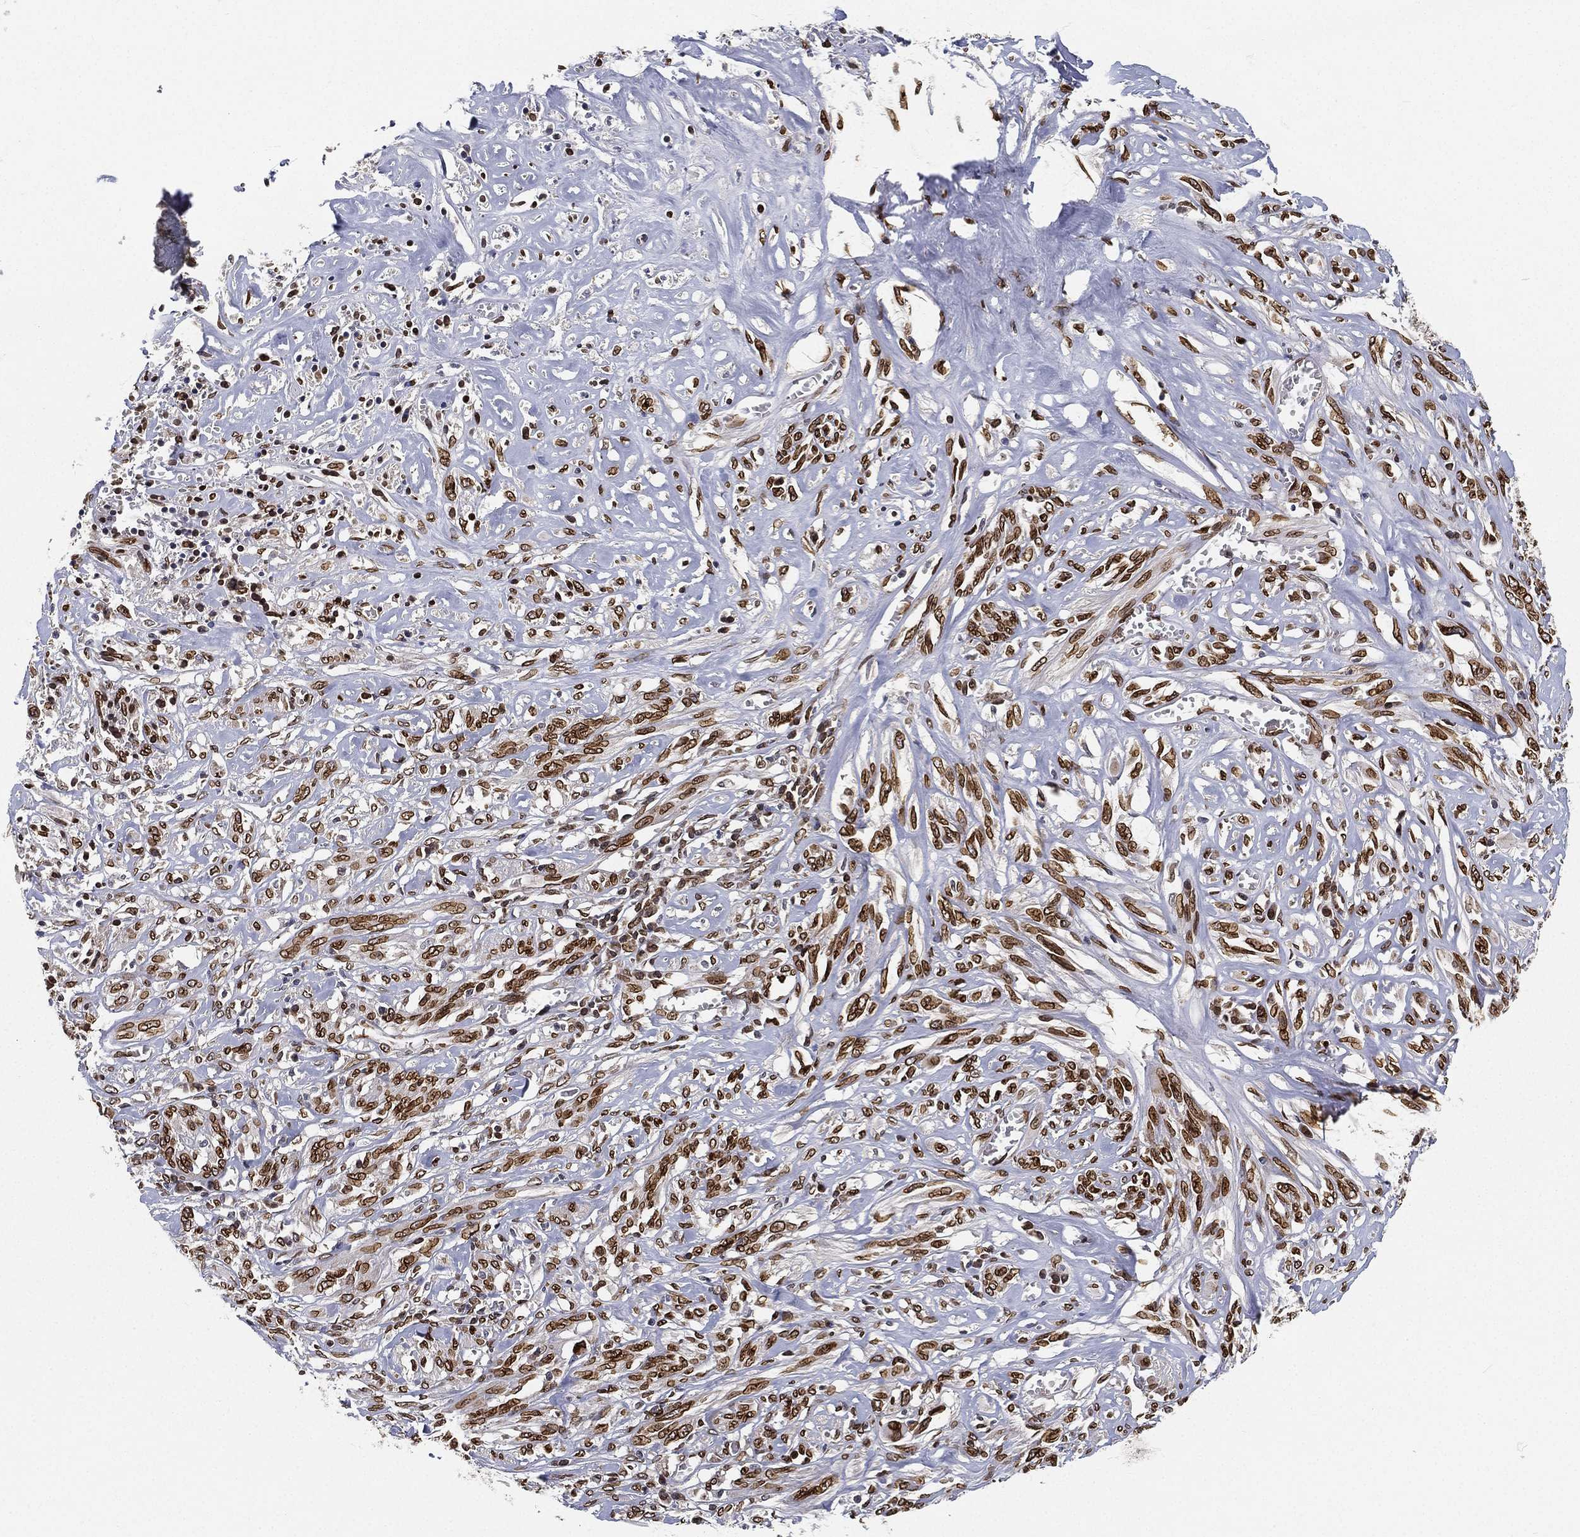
{"staining": {"intensity": "strong", "quantity": ">75%", "location": "cytoplasmic/membranous,nuclear"}, "tissue": "melanoma", "cell_type": "Tumor cells", "image_type": "cancer", "snomed": [{"axis": "morphology", "description": "Malignant melanoma, NOS"}, {"axis": "topography", "description": "Skin"}], "caption": "This photomicrograph demonstrates immunohistochemistry (IHC) staining of human melanoma, with high strong cytoplasmic/membranous and nuclear expression in approximately >75% of tumor cells.", "gene": "PALB2", "patient": {"sex": "female", "age": 91}}